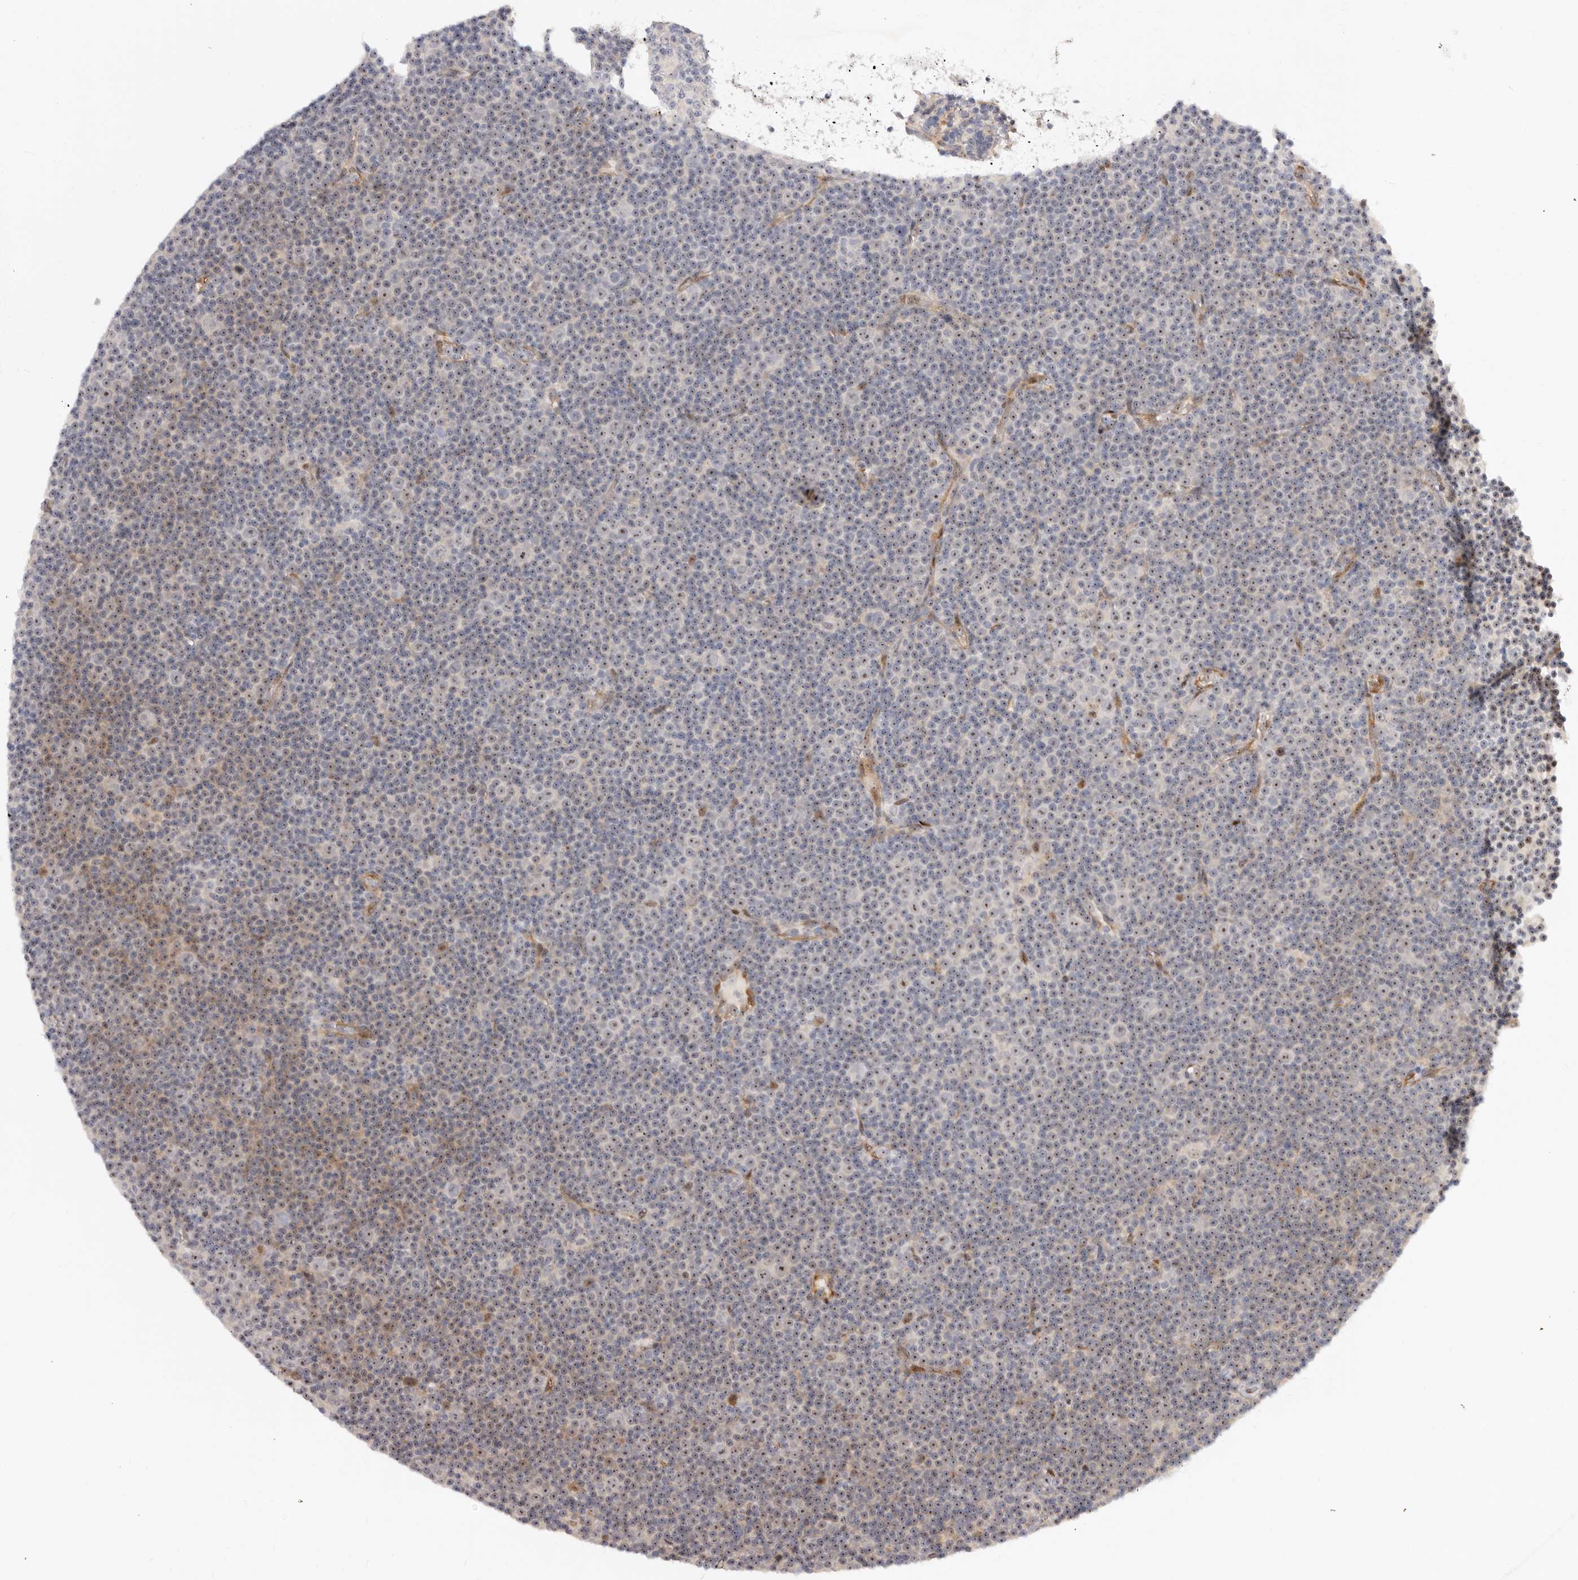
{"staining": {"intensity": "moderate", "quantity": "25%-75%", "location": "cytoplasmic/membranous,nuclear"}, "tissue": "lymphoma", "cell_type": "Tumor cells", "image_type": "cancer", "snomed": [{"axis": "morphology", "description": "Malignant lymphoma, non-Hodgkin's type, Low grade"}, {"axis": "topography", "description": "Lymph node"}], "caption": "The image shows staining of lymphoma, revealing moderate cytoplasmic/membranous and nuclear protein expression (brown color) within tumor cells.", "gene": "ODF2L", "patient": {"sex": "female", "age": 67}}